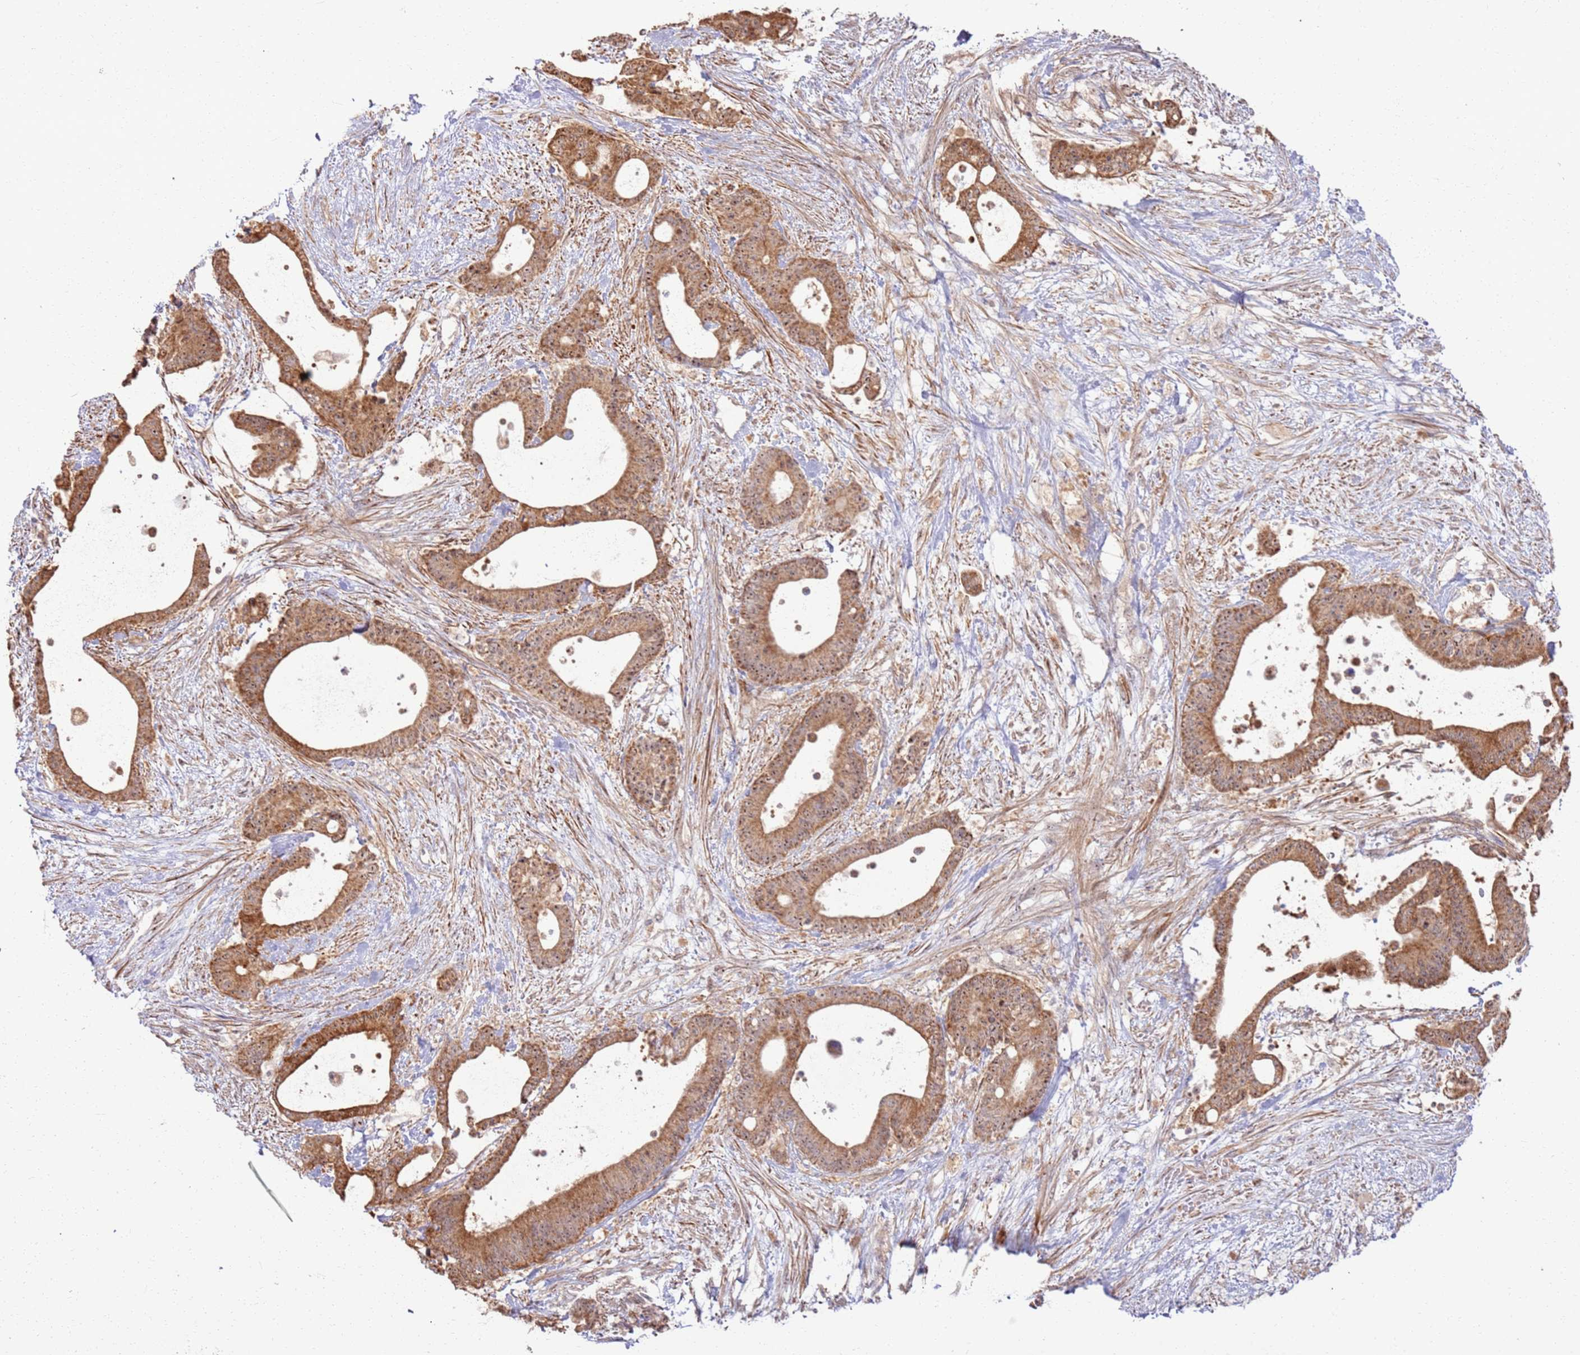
{"staining": {"intensity": "moderate", "quantity": ">75%", "location": "cytoplasmic/membranous,nuclear"}, "tissue": "liver cancer", "cell_type": "Tumor cells", "image_type": "cancer", "snomed": [{"axis": "morphology", "description": "Normal tissue, NOS"}, {"axis": "morphology", "description": "Cholangiocarcinoma"}, {"axis": "topography", "description": "Liver"}, {"axis": "topography", "description": "Peripheral nerve tissue"}], "caption": "Brown immunohistochemical staining in liver cholangiocarcinoma shows moderate cytoplasmic/membranous and nuclear expression in approximately >75% of tumor cells. (brown staining indicates protein expression, while blue staining denotes nuclei).", "gene": "CNPY1", "patient": {"sex": "female", "age": 73}}